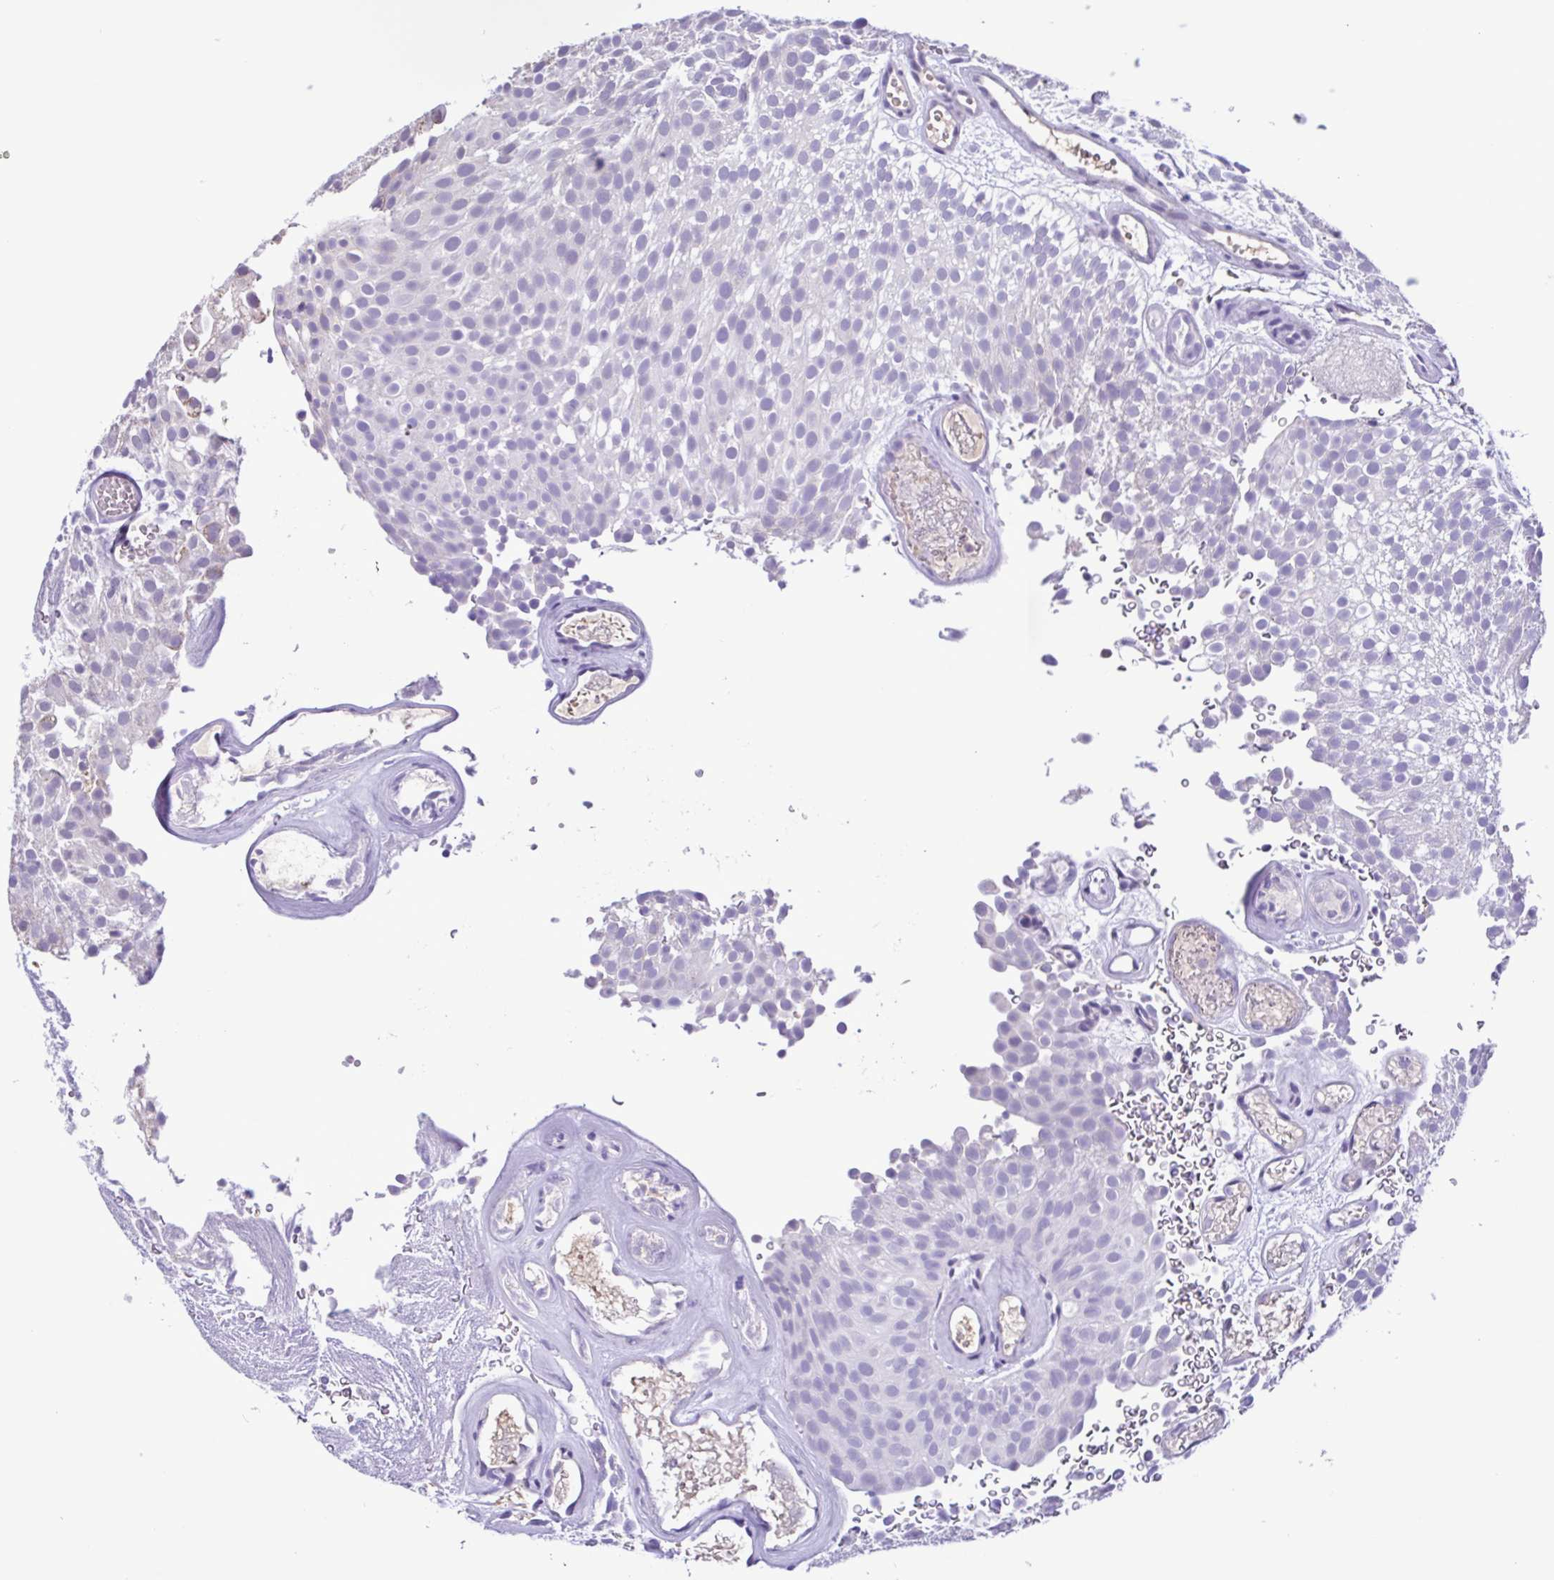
{"staining": {"intensity": "negative", "quantity": "none", "location": "none"}, "tissue": "urothelial cancer", "cell_type": "Tumor cells", "image_type": "cancer", "snomed": [{"axis": "morphology", "description": "Urothelial carcinoma, Low grade"}, {"axis": "topography", "description": "Urinary bladder"}], "caption": "High power microscopy histopathology image of an immunohistochemistry histopathology image of urothelial cancer, revealing no significant expression in tumor cells.", "gene": "CBY2", "patient": {"sex": "male", "age": 78}}